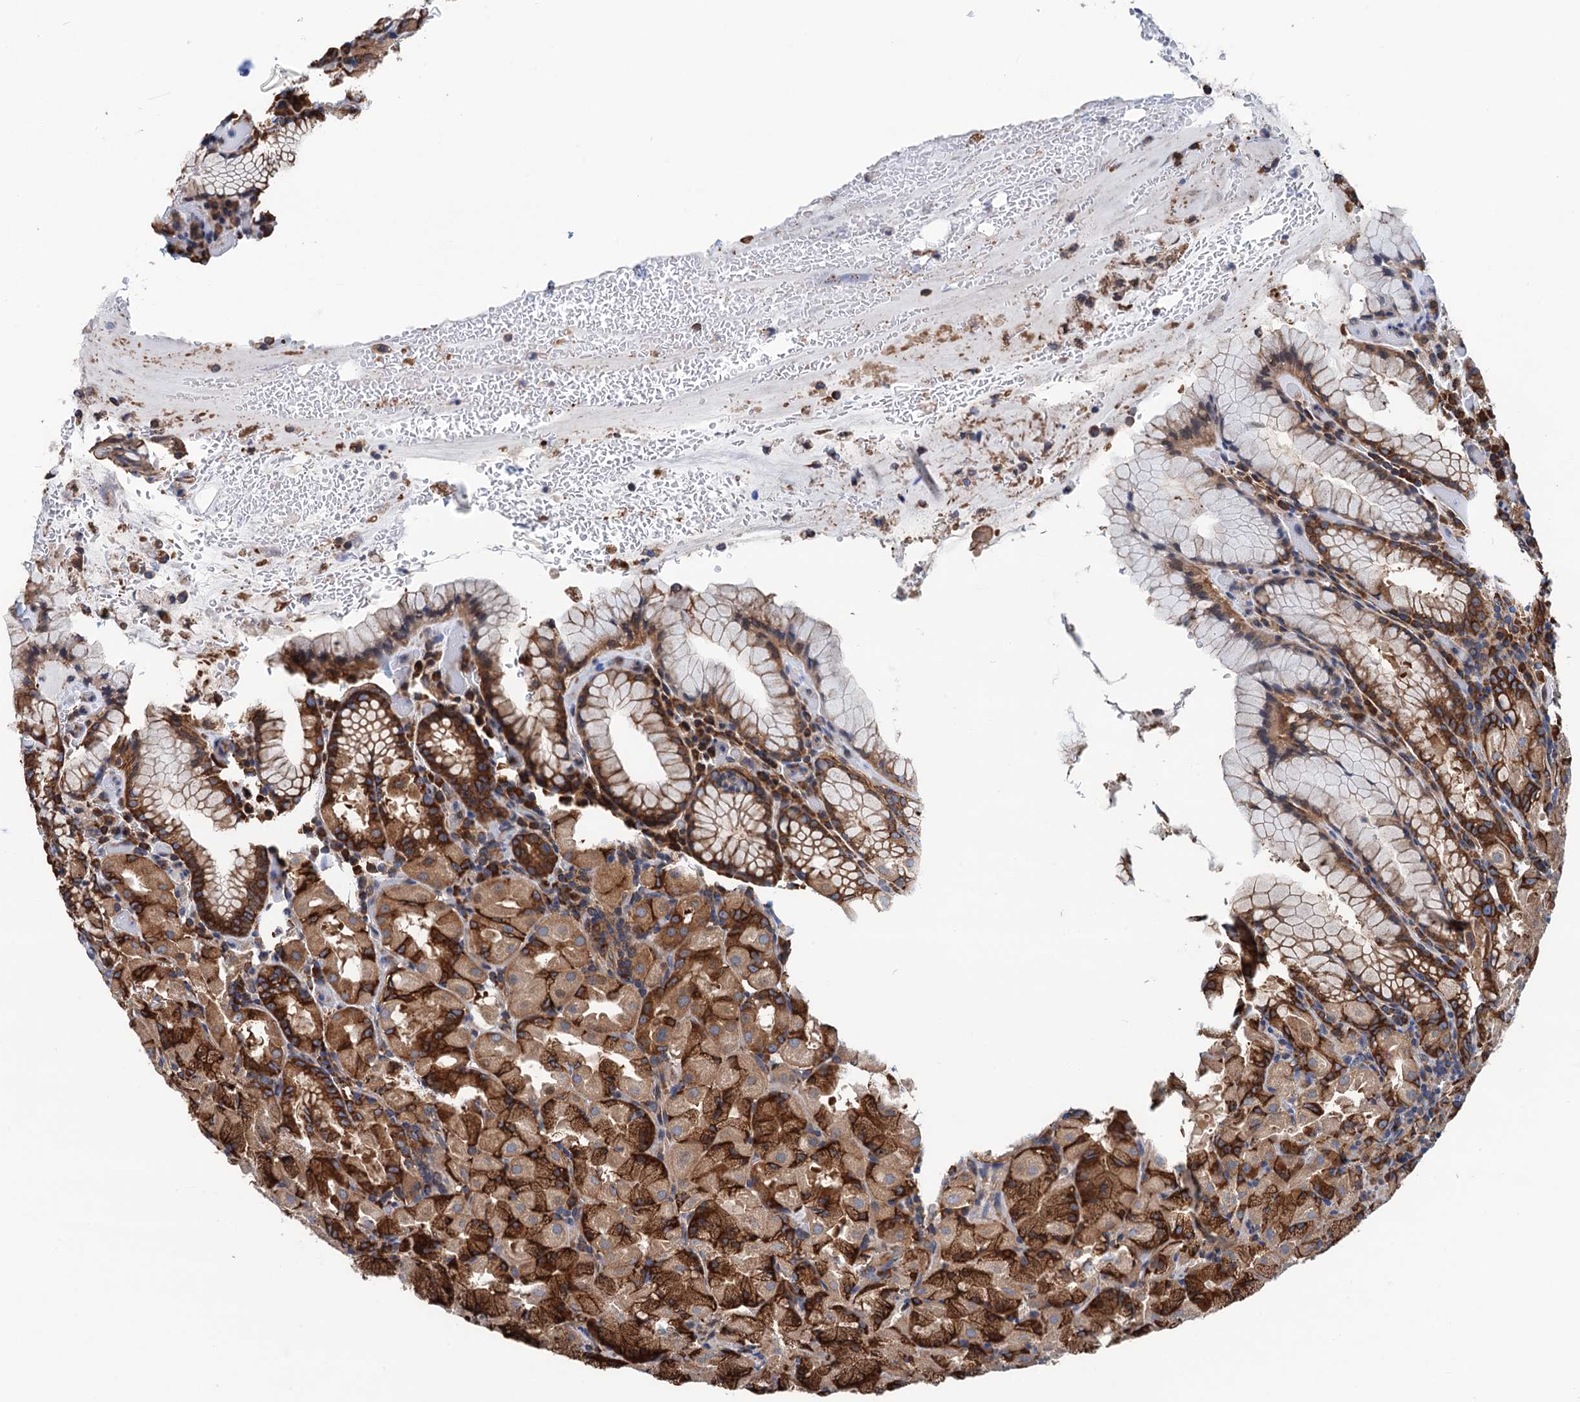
{"staining": {"intensity": "strong", "quantity": ">75%", "location": "cytoplasmic/membranous"}, "tissue": "stomach", "cell_type": "Glandular cells", "image_type": "normal", "snomed": [{"axis": "morphology", "description": "Normal tissue, NOS"}, {"axis": "topography", "description": "Stomach, upper"}, {"axis": "topography", "description": "Stomach, lower"}], "caption": "Immunohistochemistry of normal stomach displays high levels of strong cytoplasmic/membranous staining in about >75% of glandular cells.", "gene": "SLC12A7", "patient": {"sex": "male", "age": 80}}